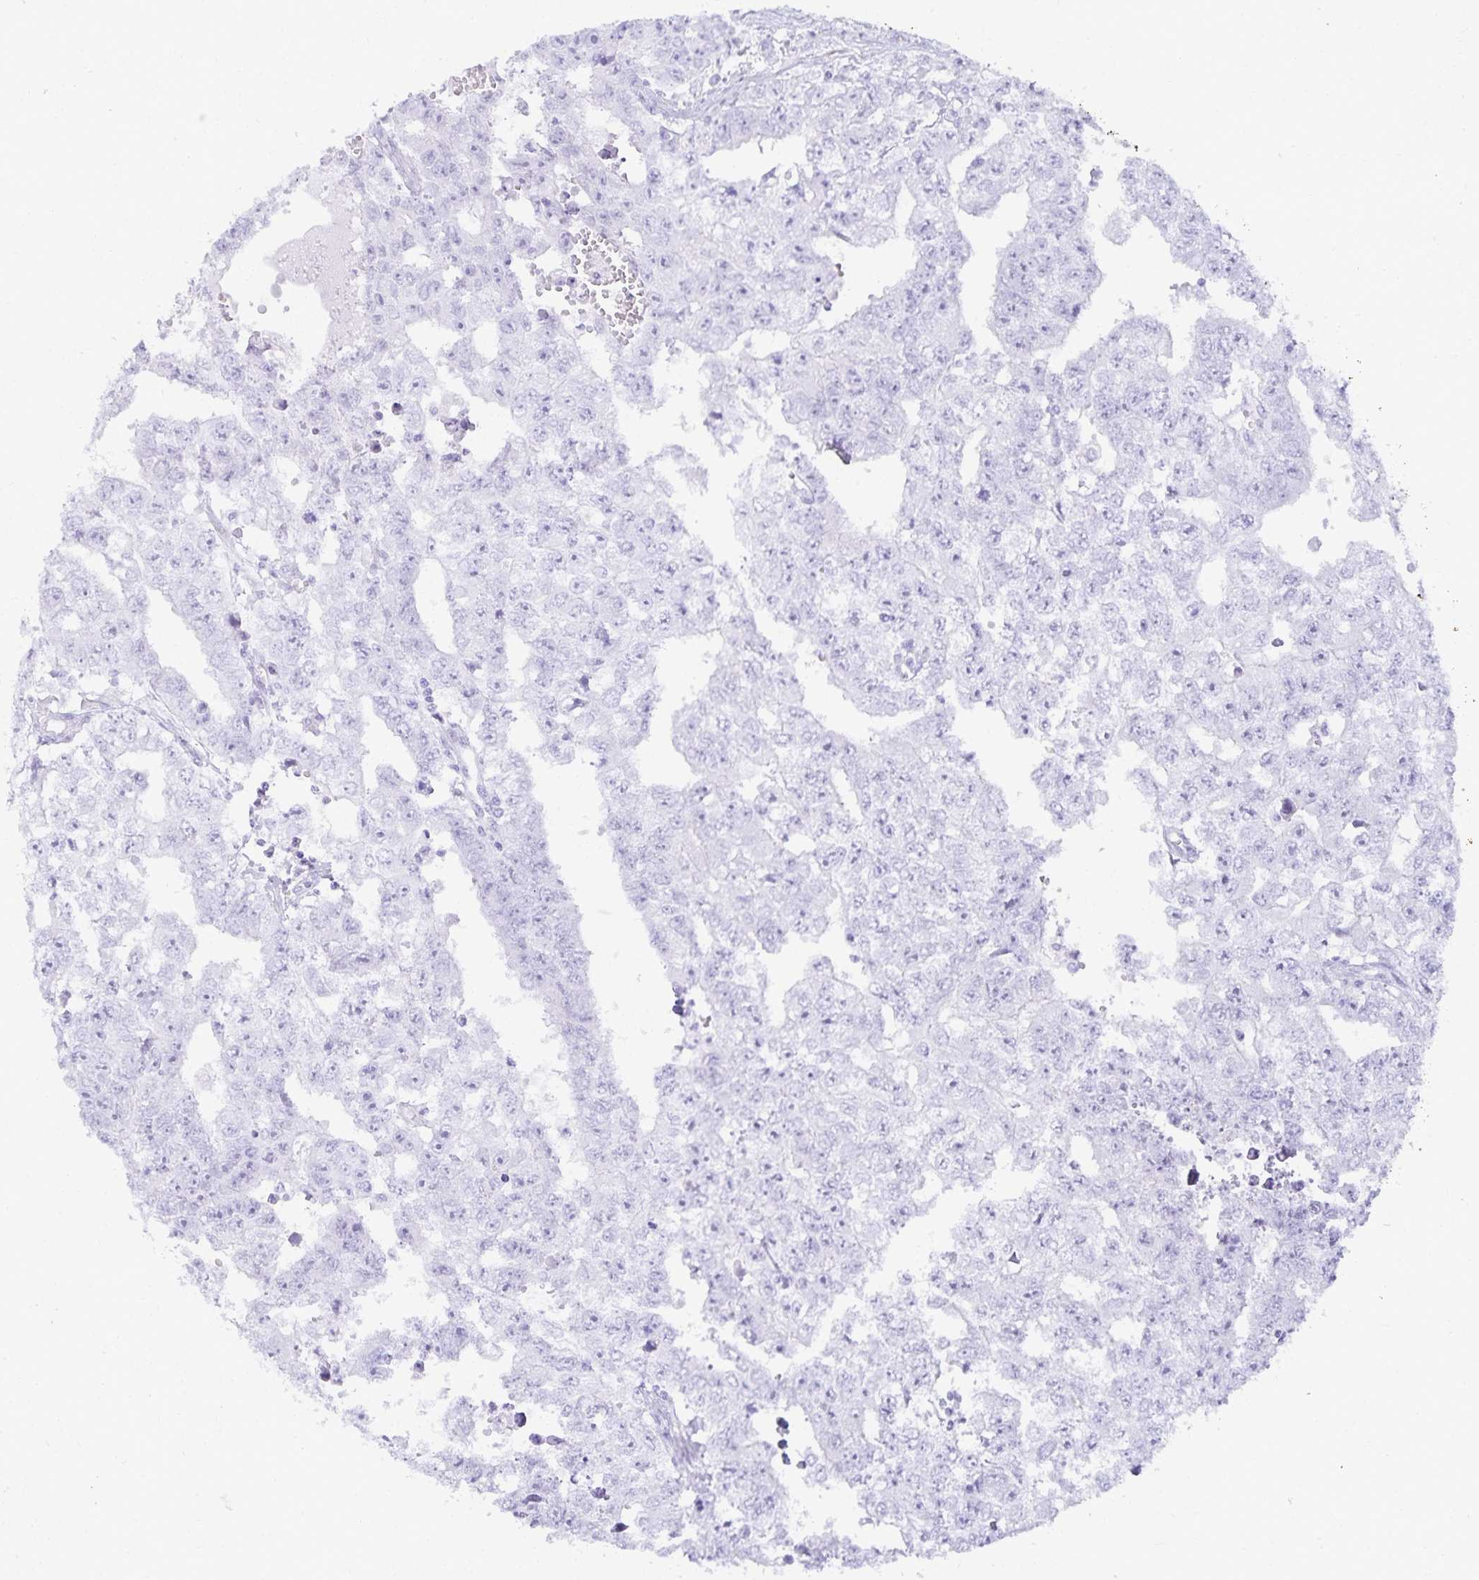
{"staining": {"intensity": "negative", "quantity": "none", "location": "none"}, "tissue": "testis cancer", "cell_type": "Tumor cells", "image_type": "cancer", "snomed": [{"axis": "morphology", "description": "Carcinoma, Embryonal, NOS"}, {"axis": "morphology", "description": "Teratoma, malignant, NOS"}, {"axis": "topography", "description": "Testis"}], "caption": "Immunohistochemical staining of testis cancer (embryonal carcinoma) exhibits no significant expression in tumor cells.", "gene": "GP2", "patient": {"sex": "male", "age": 24}}